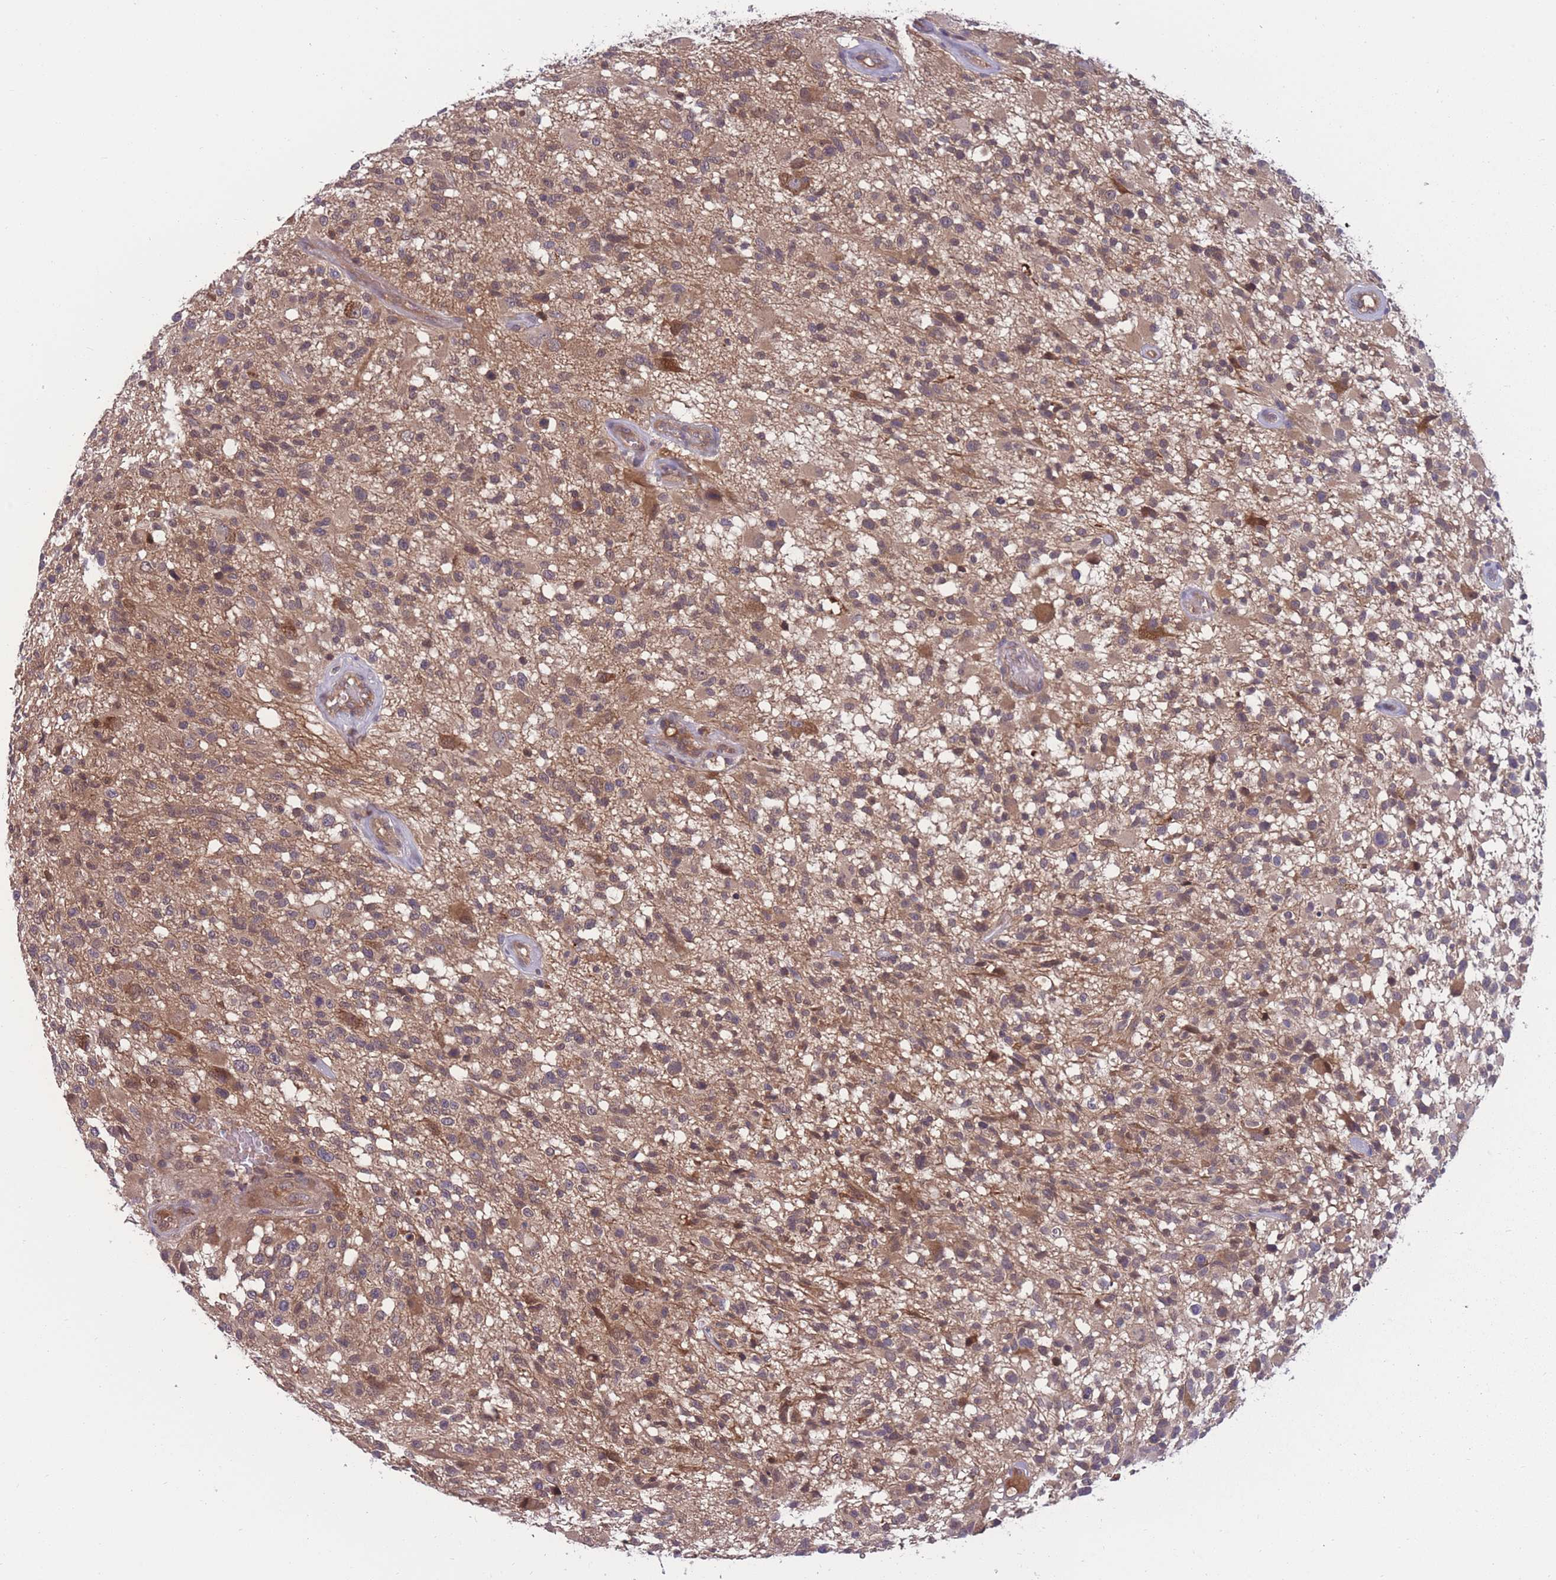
{"staining": {"intensity": "weak", "quantity": ">75%", "location": "cytoplasmic/membranous,nuclear"}, "tissue": "glioma", "cell_type": "Tumor cells", "image_type": "cancer", "snomed": [{"axis": "morphology", "description": "Glioma, malignant, High grade"}, {"axis": "morphology", "description": "Glioblastoma, NOS"}, {"axis": "topography", "description": "Brain"}], "caption": "Brown immunohistochemical staining in high-grade glioma (malignant) exhibits weak cytoplasmic/membranous and nuclear expression in about >75% of tumor cells.", "gene": "UBE2N", "patient": {"sex": "male", "age": 60}}